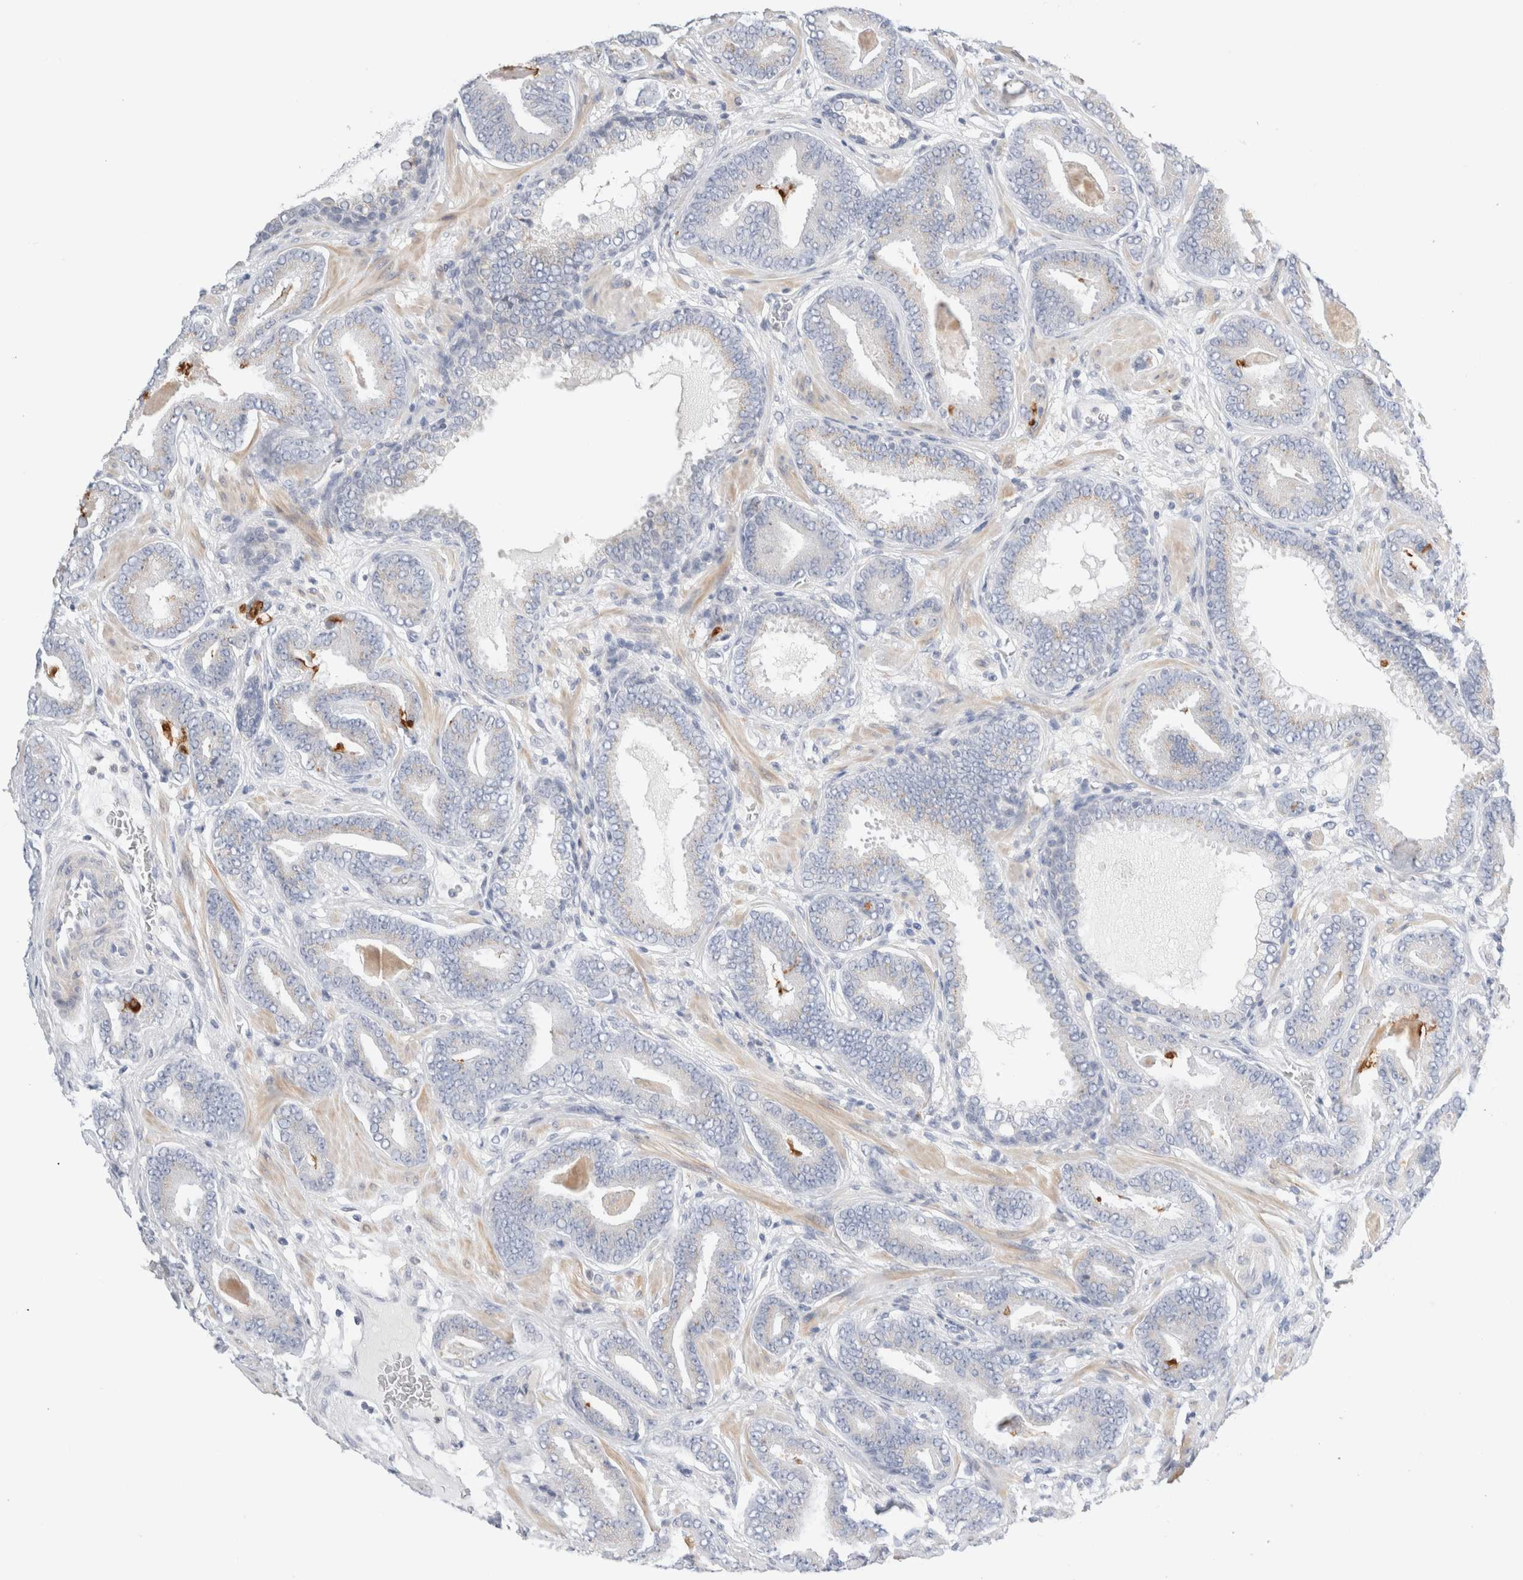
{"staining": {"intensity": "negative", "quantity": "none", "location": "none"}, "tissue": "prostate cancer", "cell_type": "Tumor cells", "image_type": "cancer", "snomed": [{"axis": "morphology", "description": "Adenocarcinoma, Low grade"}, {"axis": "topography", "description": "Prostate"}], "caption": "Tumor cells are negative for brown protein staining in prostate cancer (adenocarcinoma (low-grade)).", "gene": "ADAM30", "patient": {"sex": "male", "age": 62}}